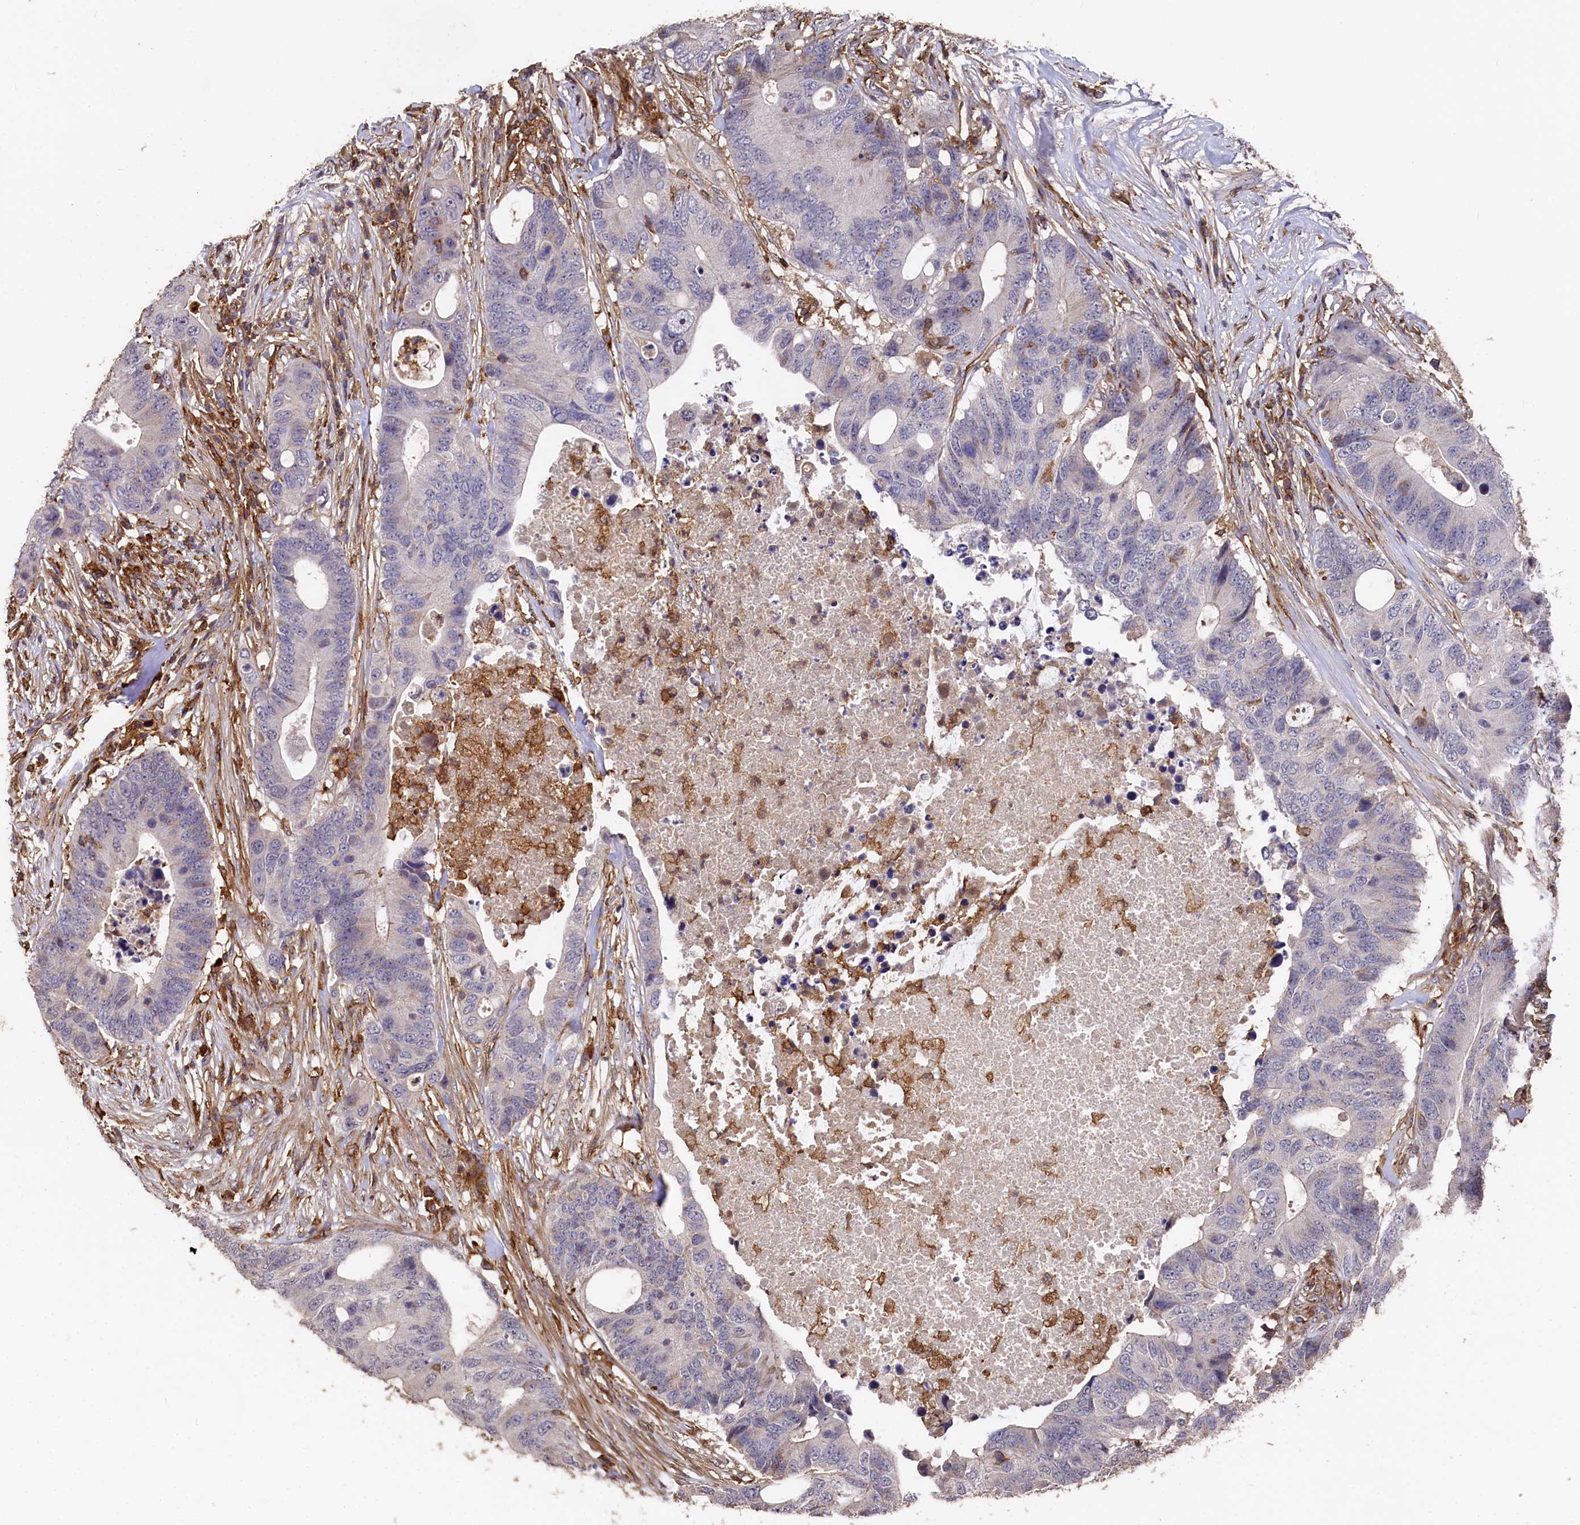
{"staining": {"intensity": "negative", "quantity": "none", "location": "none"}, "tissue": "colorectal cancer", "cell_type": "Tumor cells", "image_type": "cancer", "snomed": [{"axis": "morphology", "description": "Adenocarcinoma, NOS"}, {"axis": "topography", "description": "Colon"}], "caption": "Colorectal cancer (adenocarcinoma) was stained to show a protein in brown. There is no significant expression in tumor cells. (Brightfield microscopy of DAB (3,3'-diaminobenzidine) IHC at high magnification).", "gene": "PLEKHO2", "patient": {"sex": "male", "age": 71}}